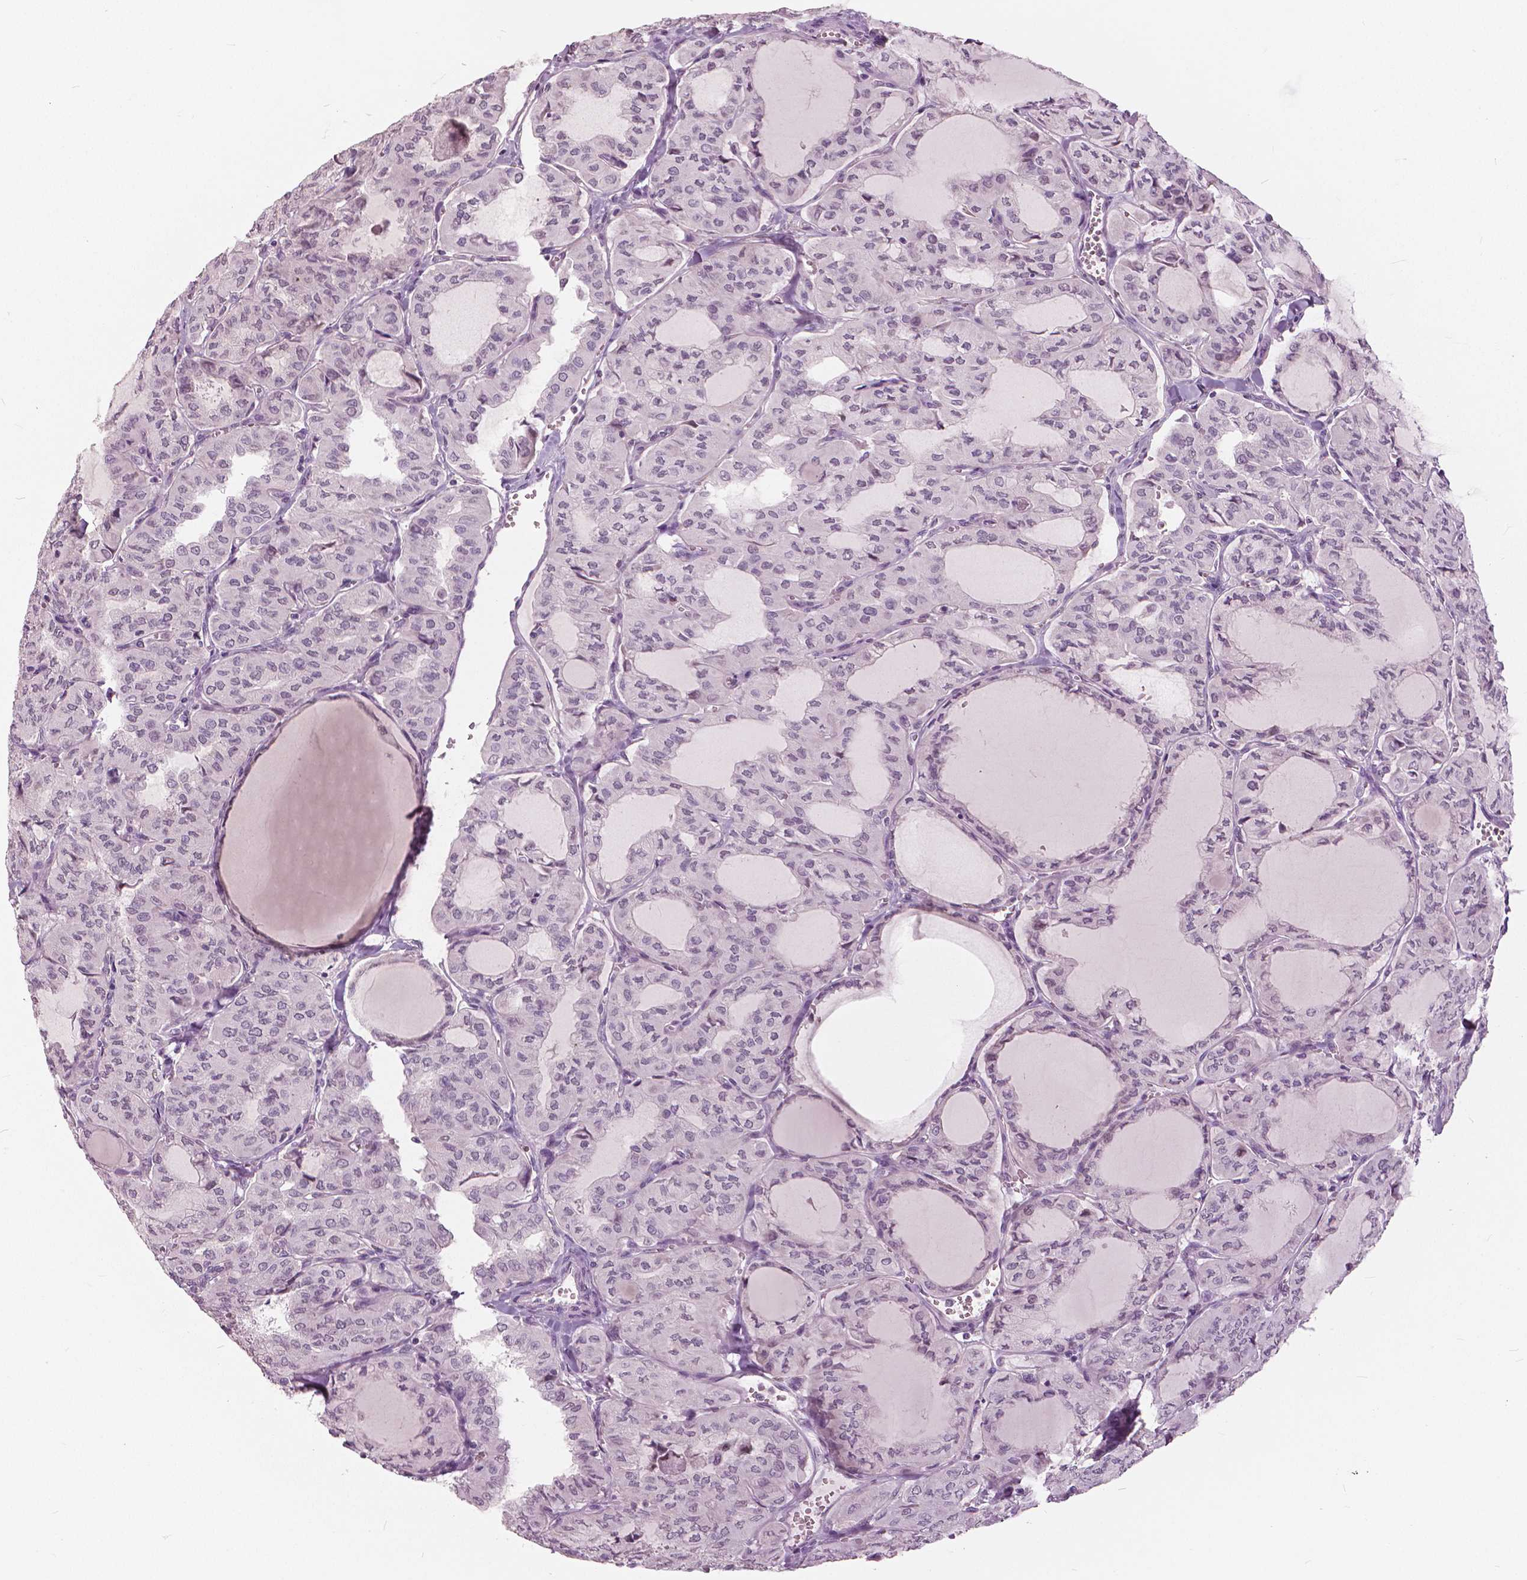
{"staining": {"intensity": "negative", "quantity": "none", "location": "none"}, "tissue": "thyroid cancer", "cell_type": "Tumor cells", "image_type": "cancer", "snomed": [{"axis": "morphology", "description": "Papillary adenocarcinoma, NOS"}, {"axis": "topography", "description": "Thyroid gland"}], "caption": "Photomicrograph shows no significant protein expression in tumor cells of thyroid papillary adenocarcinoma. The staining is performed using DAB (3,3'-diaminobenzidine) brown chromogen with nuclei counter-stained in using hematoxylin.", "gene": "NANOG", "patient": {"sex": "male", "age": 20}}